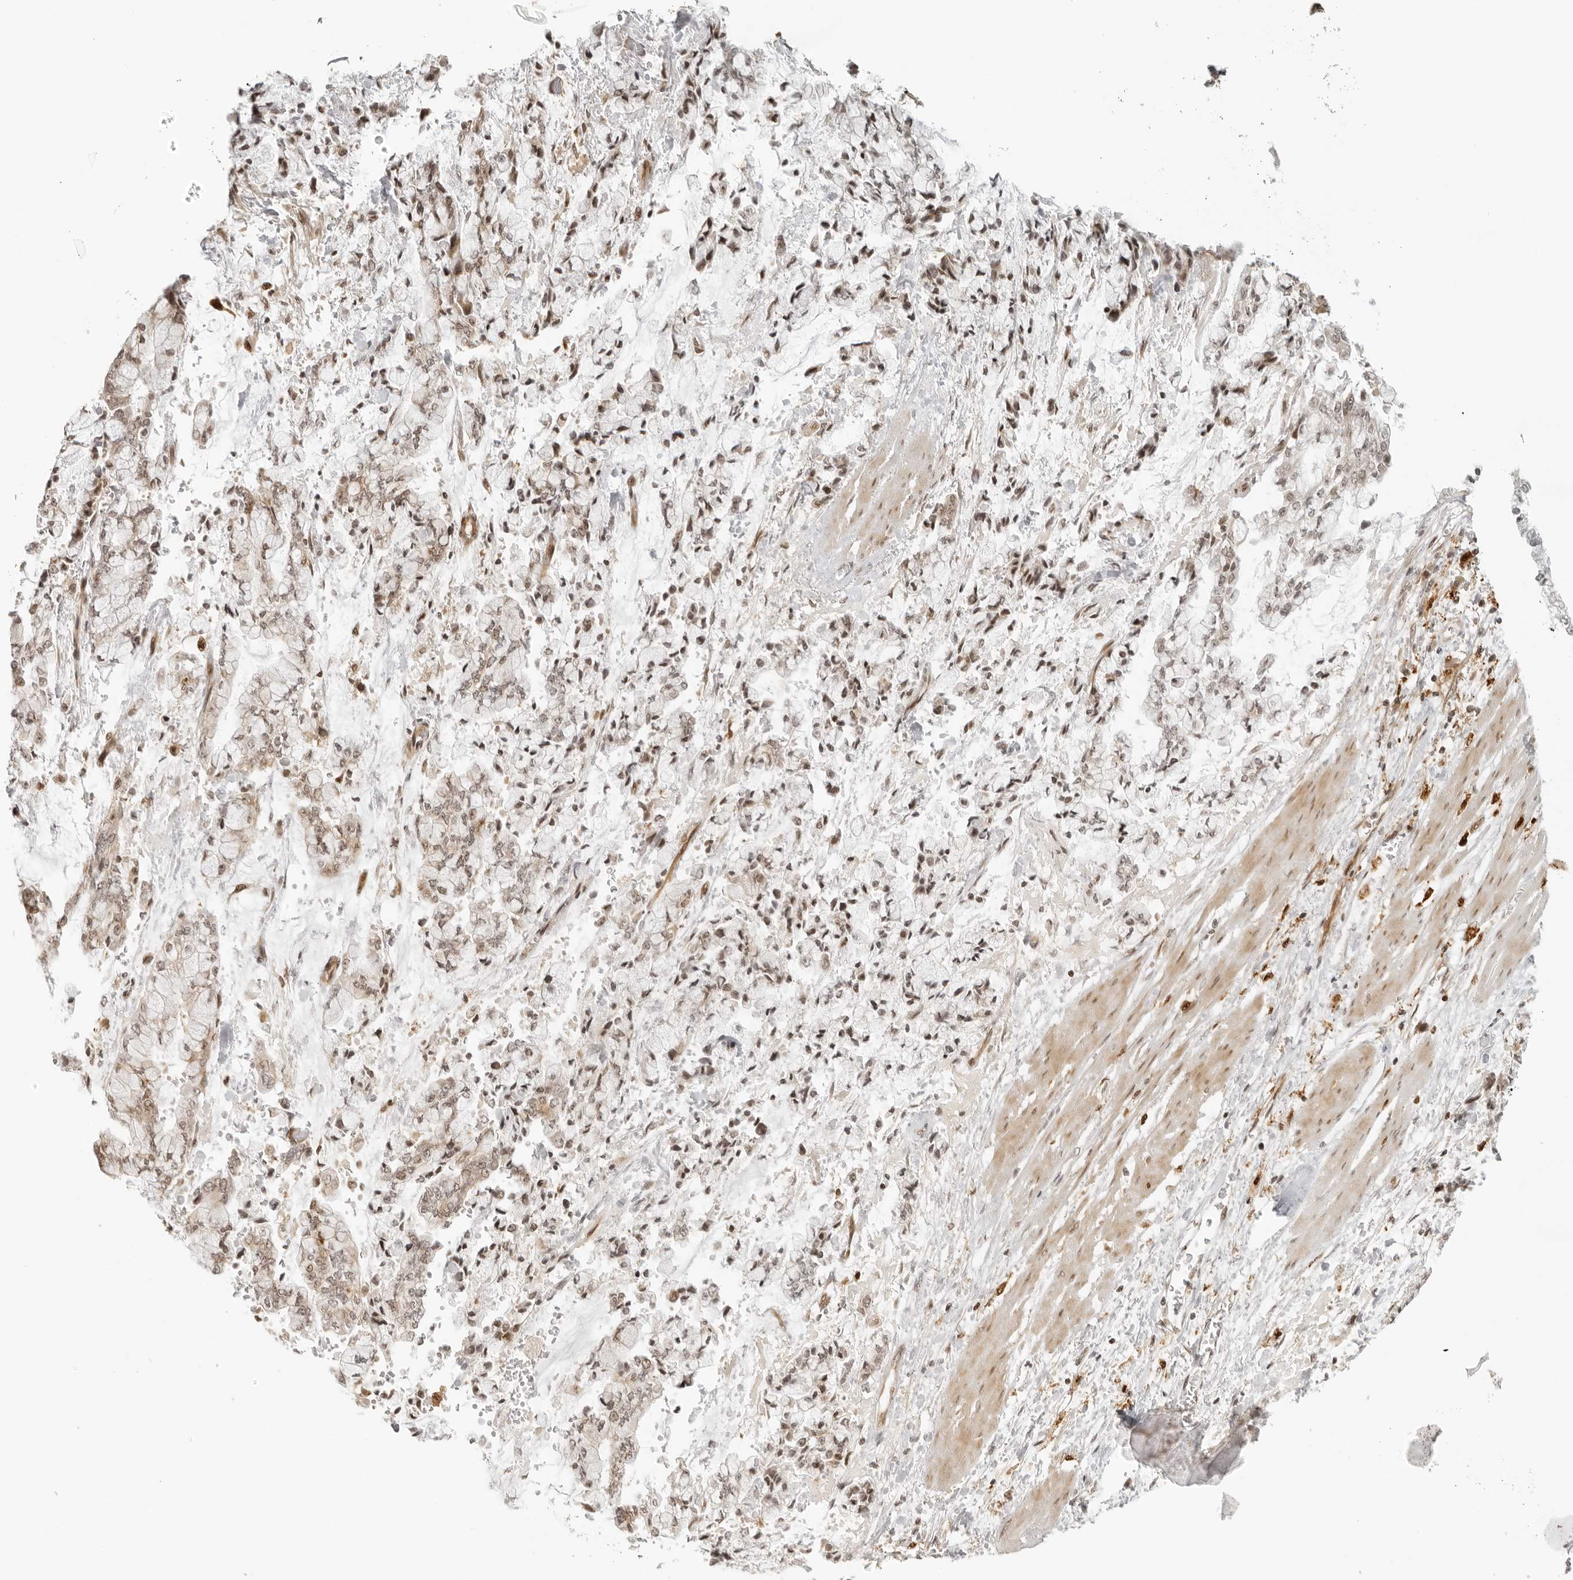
{"staining": {"intensity": "weak", "quantity": "25%-75%", "location": "nuclear"}, "tissue": "stomach cancer", "cell_type": "Tumor cells", "image_type": "cancer", "snomed": [{"axis": "morphology", "description": "Normal tissue, NOS"}, {"axis": "morphology", "description": "Adenocarcinoma, NOS"}, {"axis": "topography", "description": "Stomach, upper"}, {"axis": "topography", "description": "Stomach"}], "caption": "IHC (DAB (3,3'-diaminobenzidine)) staining of human adenocarcinoma (stomach) displays weak nuclear protein positivity in approximately 25%-75% of tumor cells.", "gene": "ZNF407", "patient": {"sex": "male", "age": 76}}